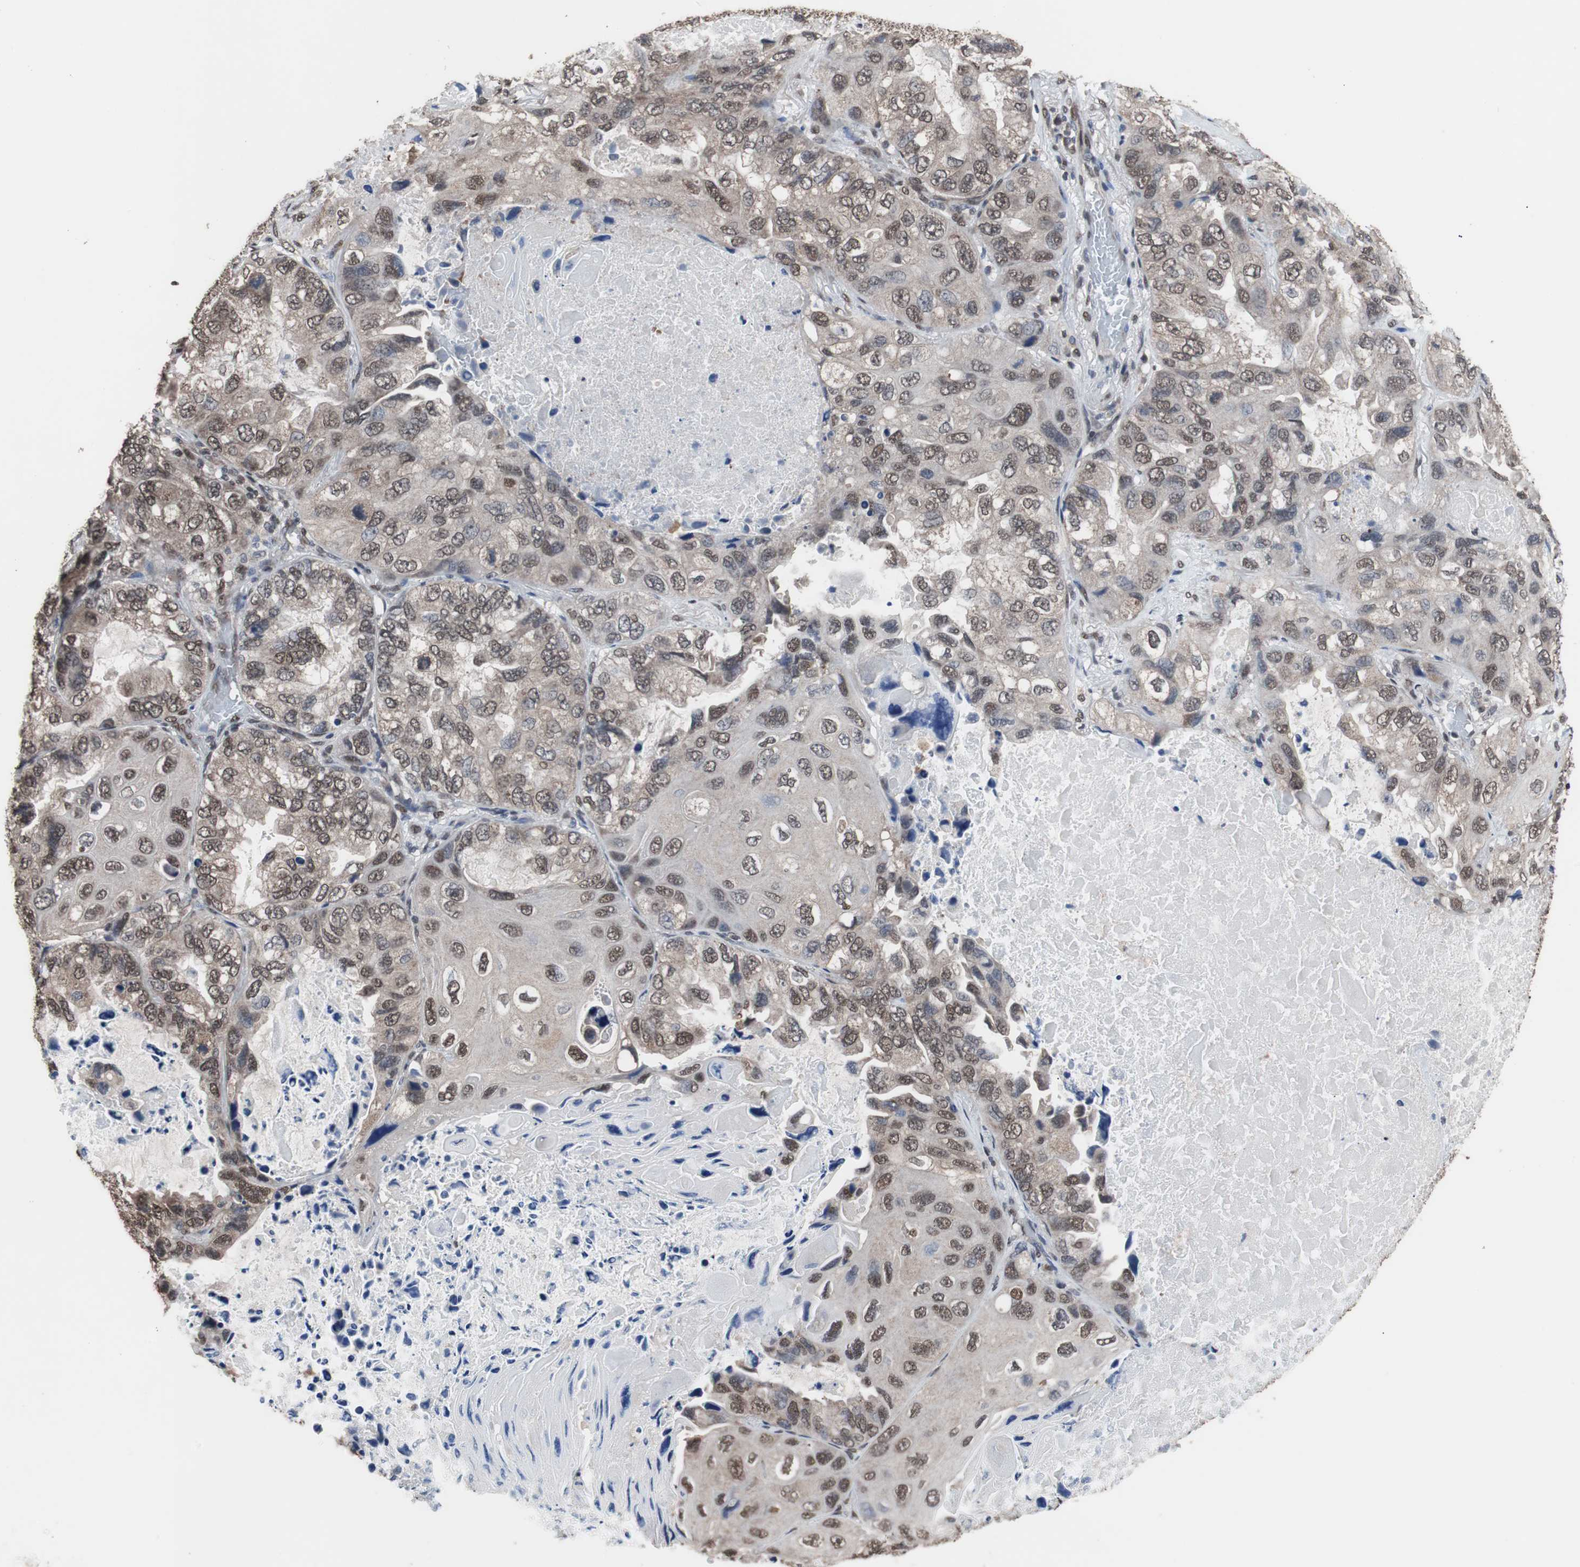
{"staining": {"intensity": "moderate", "quantity": ">75%", "location": "nuclear"}, "tissue": "lung cancer", "cell_type": "Tumor cells", "image_type": "cancer", "snomed": [{"axis": "morphology", "description": "Squamous cell carcinoma, NOS"}, {"axis": "topography", "description": "Lung"}], "caption": "High-magnification brightfield microscopy of lung cancer stained with DAB (3,3'-diaminobenzidine) (brown) and counterstained with hematoxylin (blue). tumor cells exhibit moderate nuclear staining is present in approximately>75% of cells.", "gene": "MED27", "patient": {"sex": "female", "age": 73}}